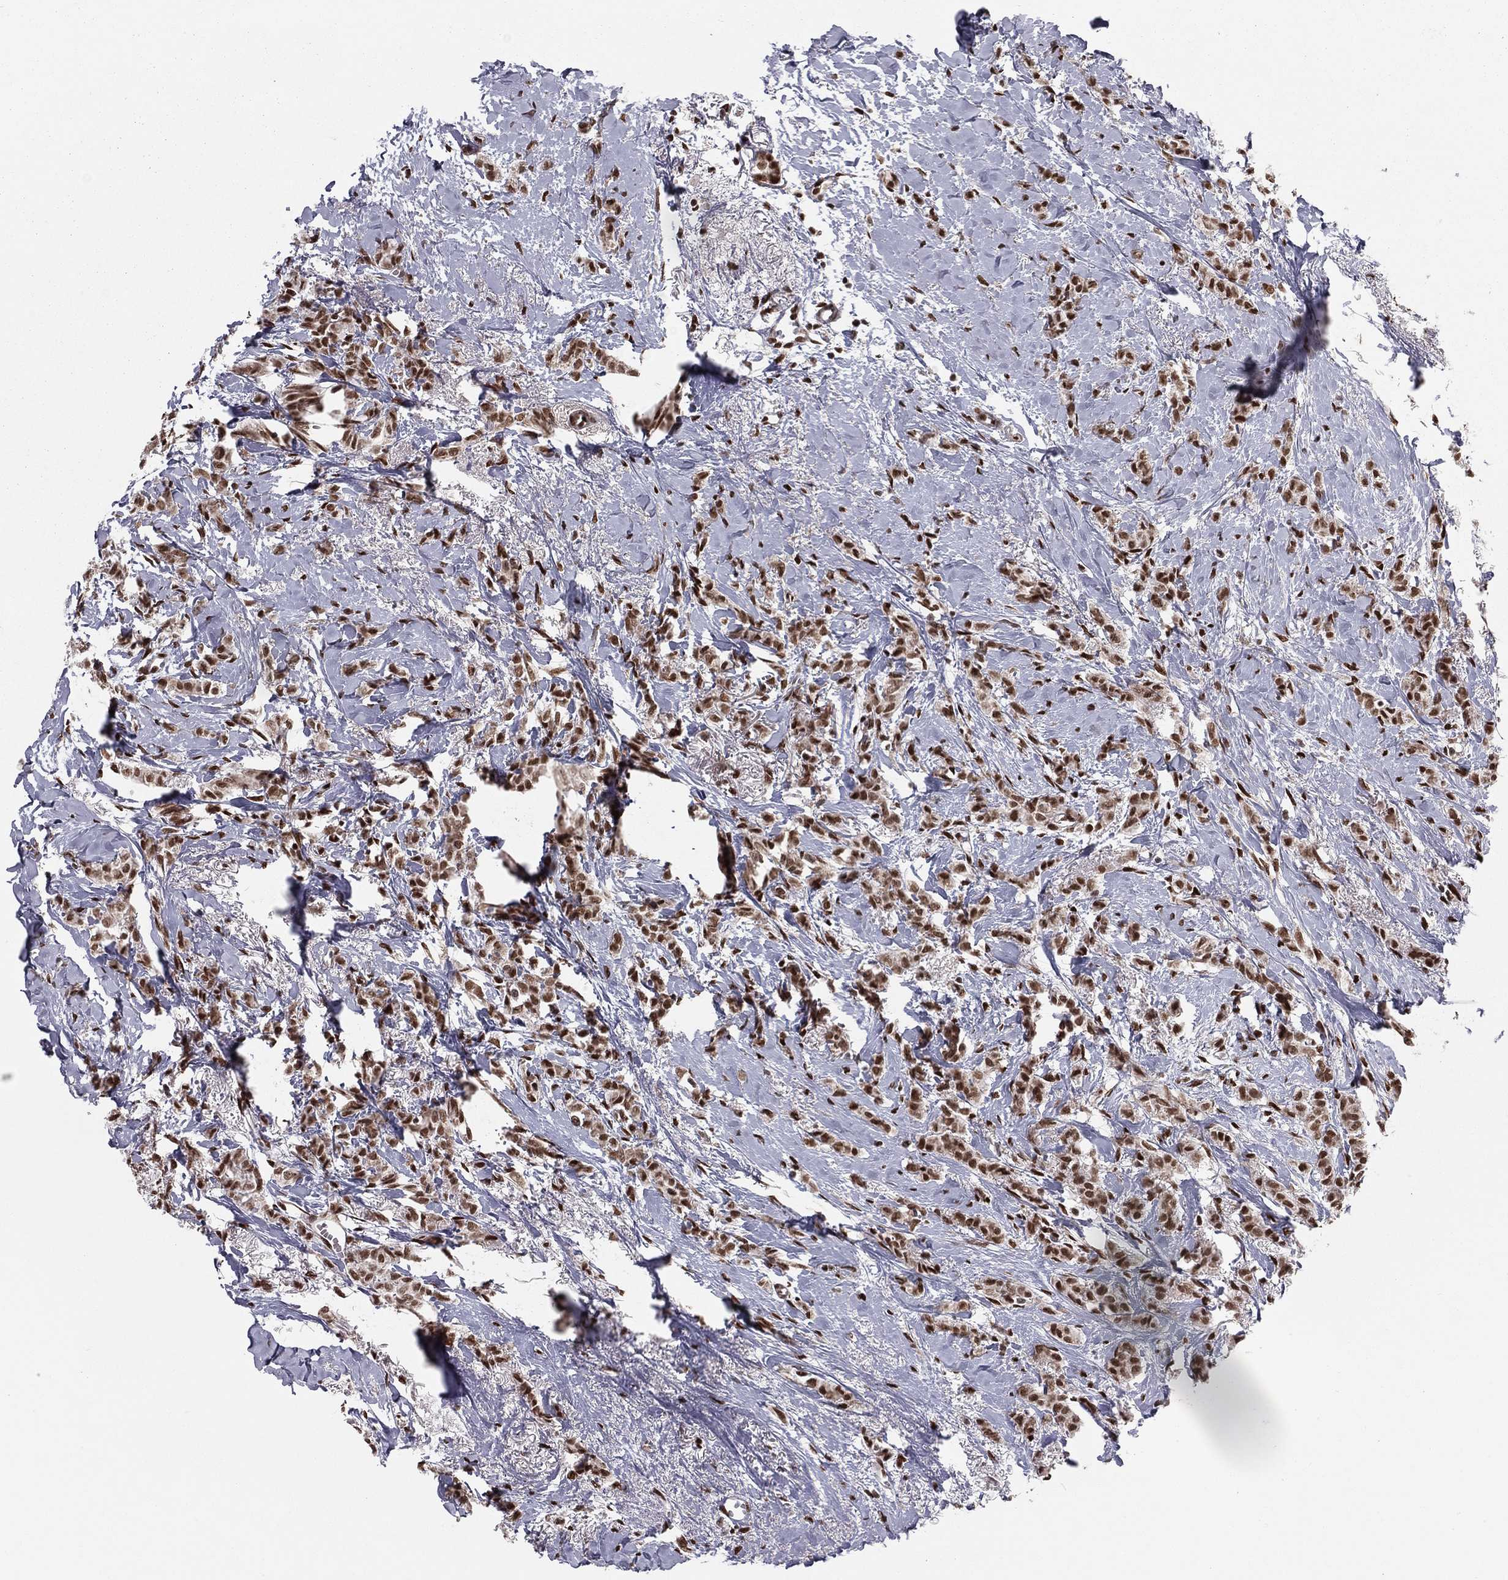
{"staining": {"intensity": "strong", "quantity": ">75%", "location": "nuclear"}, "tissue": "breast cancer", "cell_type": "Tumor cells", "image_type": "cancer", "snomed": [{"axis": "morphology", "description": "Duct carcinoma"}, {"axis": "topography", "description": "Breast"}], "caption": "Immunohistochemistry histopathology image of neoplastic tissue: invasive ductal carcinoma (breast) stained using immunohistochemistry demonstrates high levels of strong protein expression localized specifically in the nuclear of tumor cells, appearing as a nuclear brown color.", "gene": "NFYB", "patient": {"sex": "female", "age": 85}}